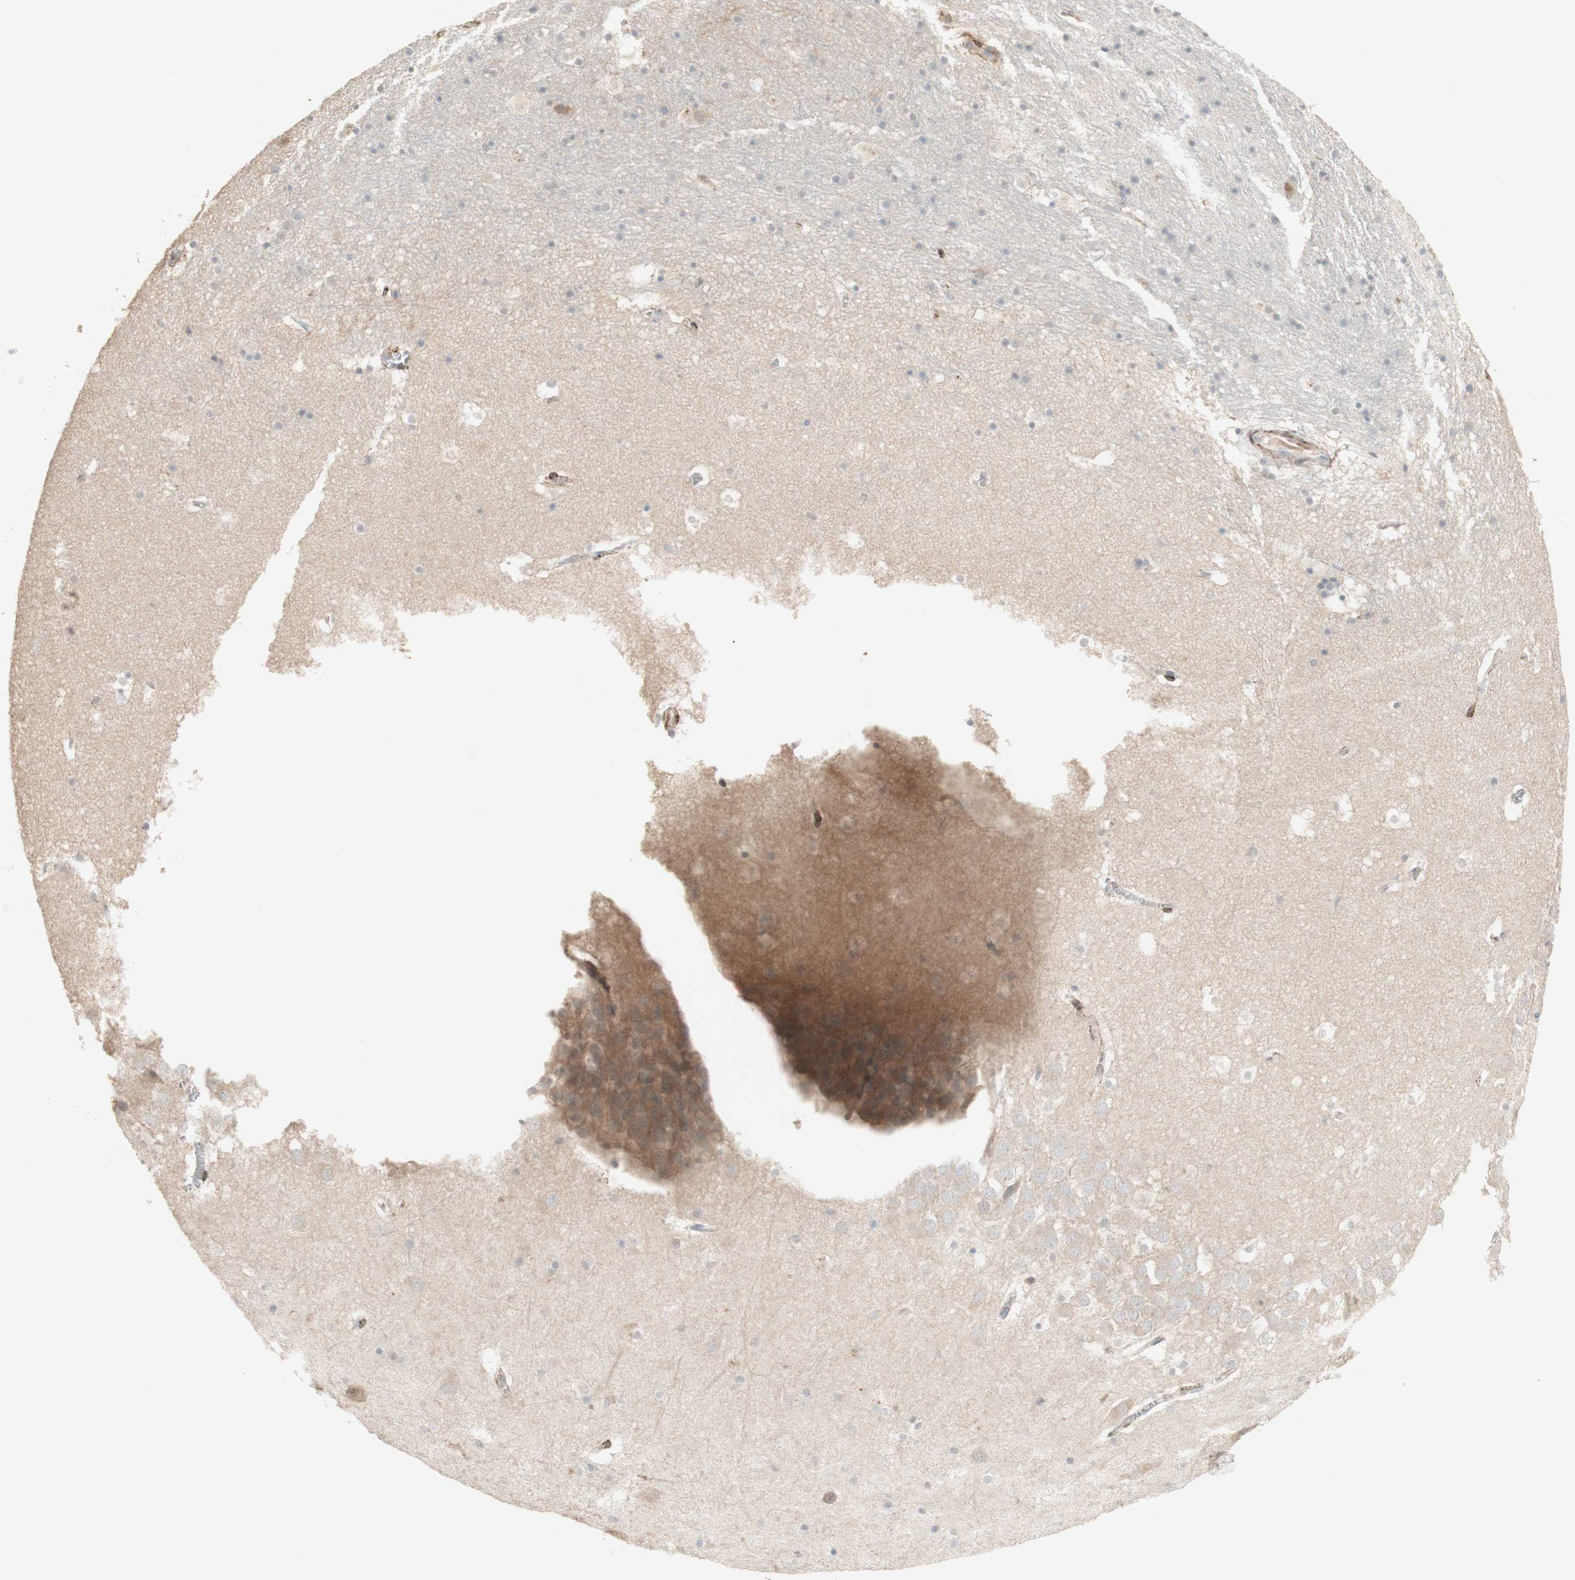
{"staining": {"intensity": "negative", "quantity": "none", "location": "none"}, "tissue": "hippocampus", "cell_type": "Glial cells", "image_type": "normal", "snomed": [{"axis": "morphology", "description": "Normal tissue, NOS"}, {"axis": "topography", "description": "Hippocampus"}], "caption": "DAB (3,3'-diaminobenzidine) immunohistochemical staining of normal hippocampus reveals no significant staining in glial cells.", "gene": "MUC3A", "patient": {"sex": "male", "age": 45}}